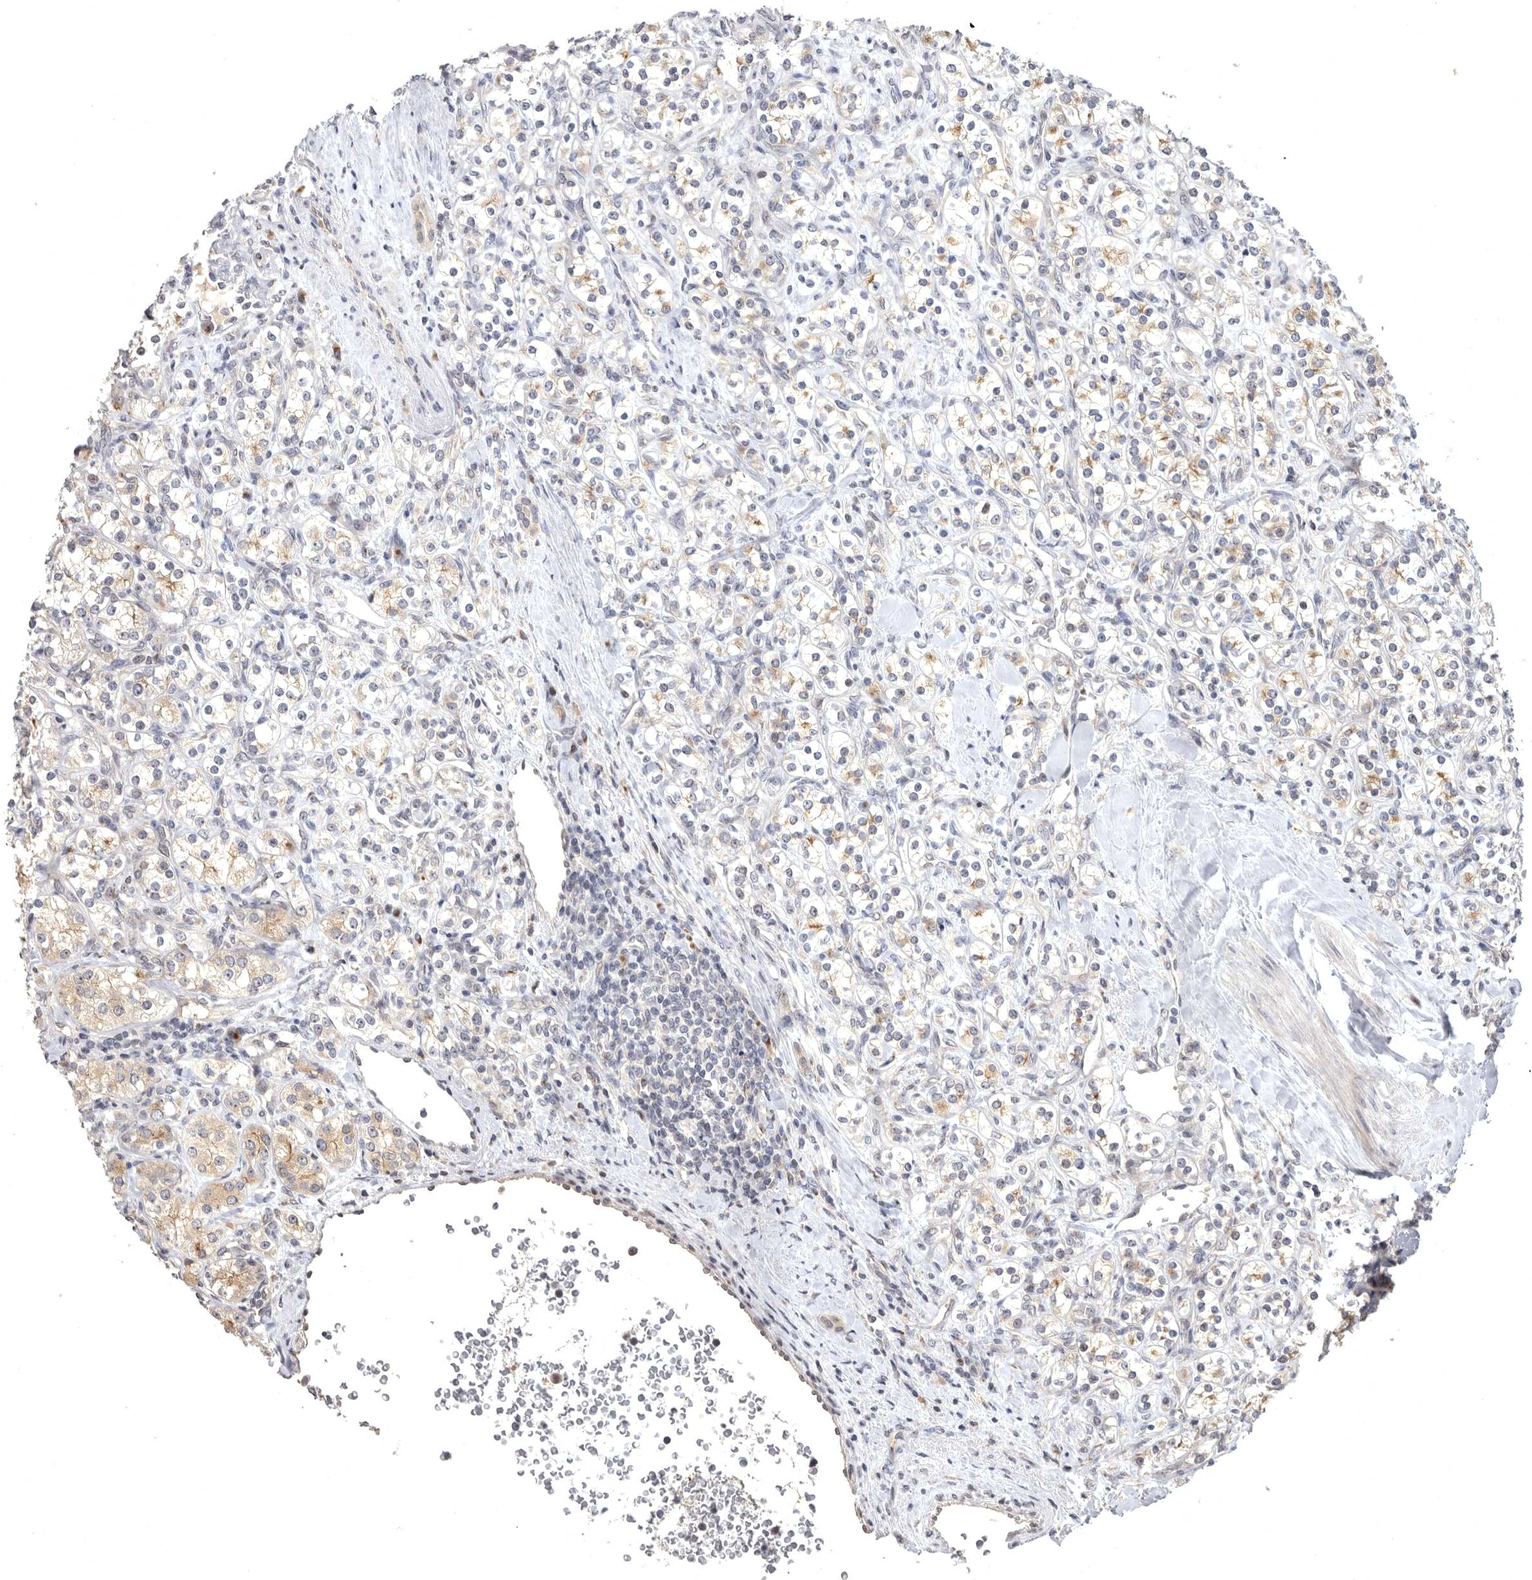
{"staining": {"intensity": "weak", "quantity": "25%-75%", "location": "cytoplasmic/membranous"}, "tissue": "renal cancer", "cell_type": "Tumor cells", "image_type": "cancer", "snomed": [{"axis": "morphology", "description": "Adenocarcinoma, NOS"}, {"axis": "topography", "description": "Kidney"}], "caption": "Renal cancer (adenocarcinoma) stained with DAB (3,3'-diaminobenzidine) immunohistochemistry (IHC) shows low levels of weak cytoplasmic/membranous staining in about 25%-75% of tumor cells. Using DAB (brown) and hematoxylin (blue) stains, captured at high magnification using brightfield microscopy.", "gene": "MAN2A1", "patient": {"sex": "male", "age": 77}}